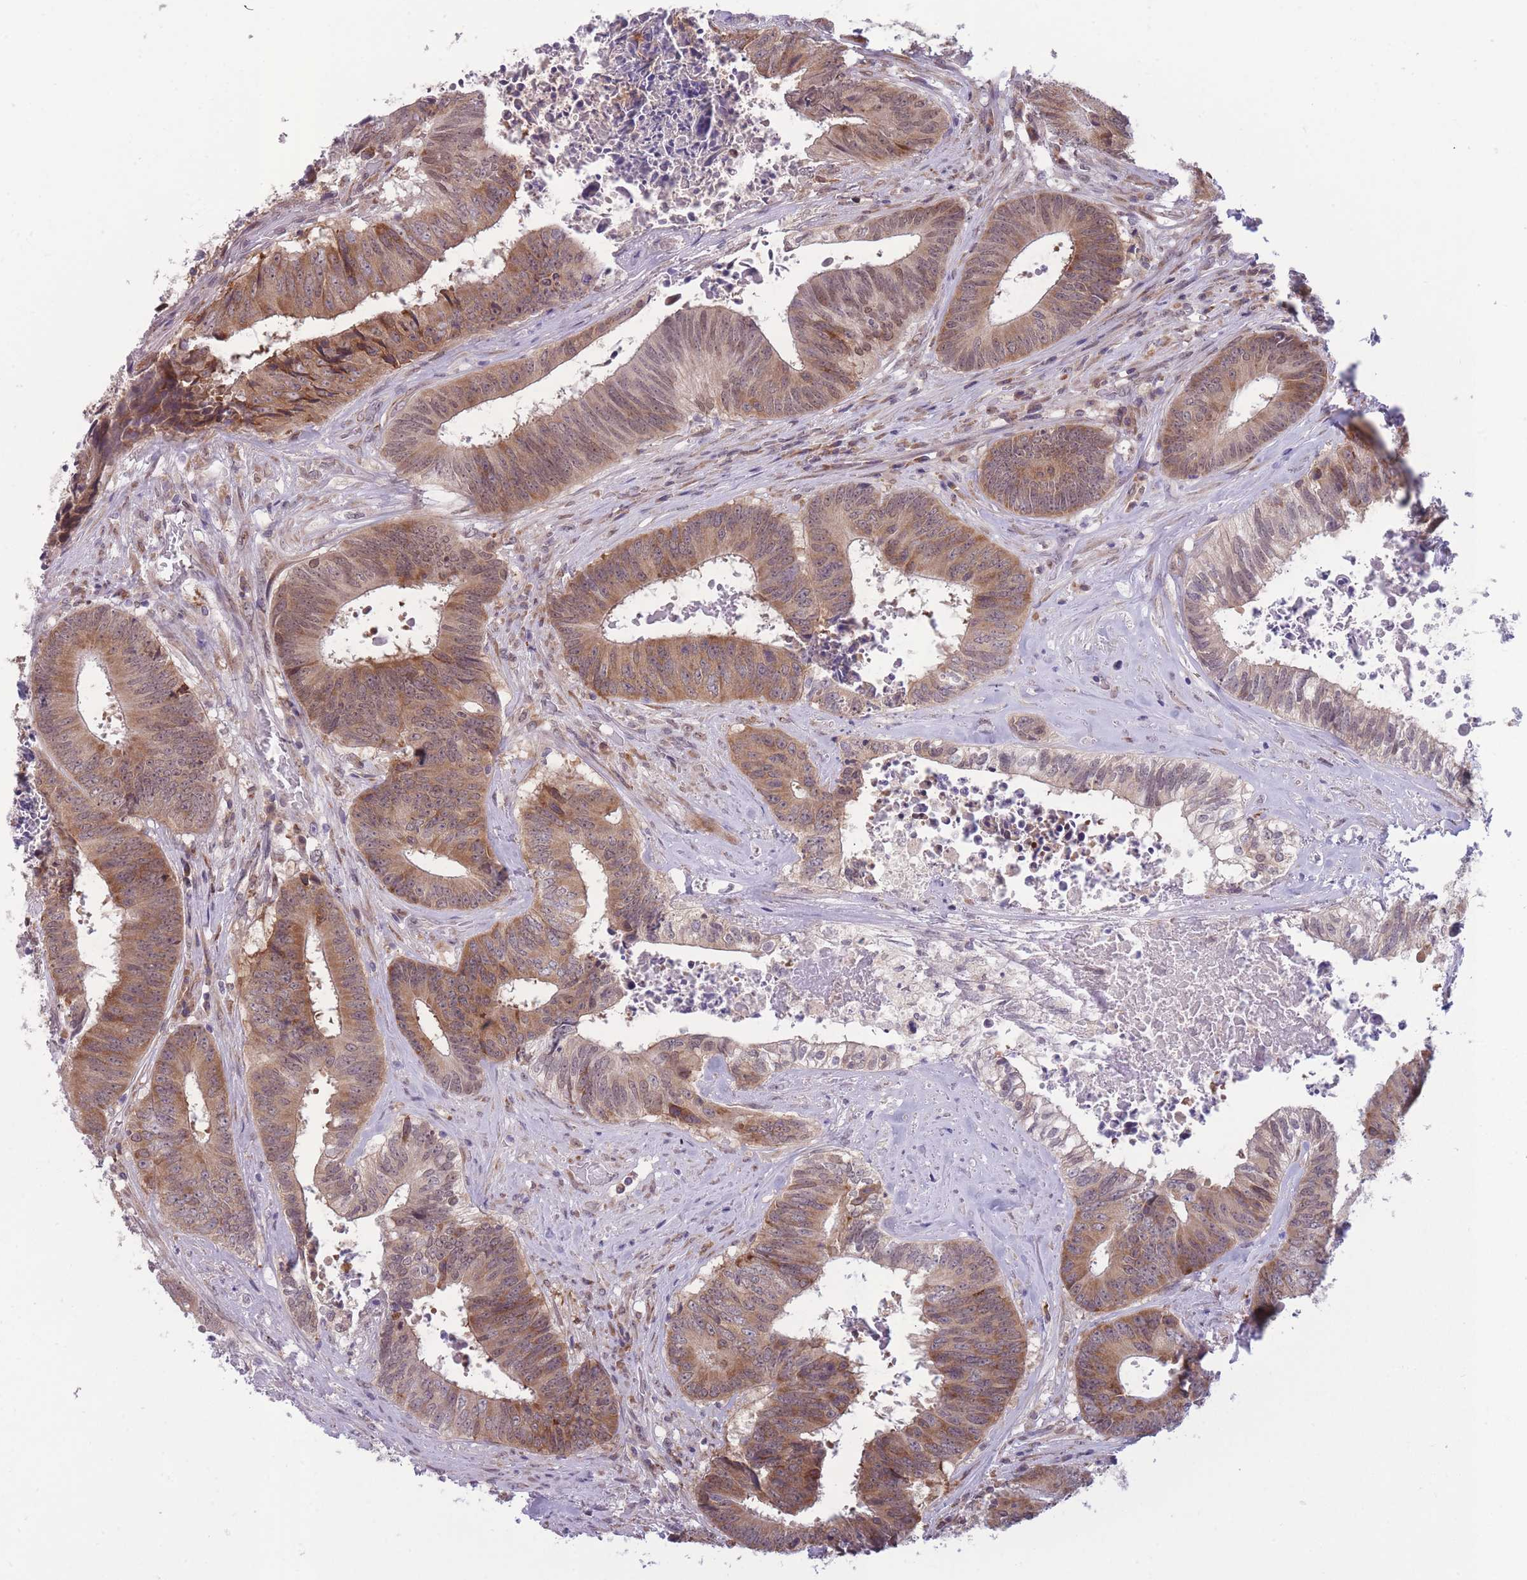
{"staining": {"intensity": "moderate", "quantity": ">75%", "location": "cytoplasmic/membranous"}, "tissue": "colorectal cancer", "cell_type": "Tumor cells", "image_type": "cancer", "snomed": [{"axis": "morphology", "description": "Adenocarcinoma, NOS"}, {"axis": "topography", "description": "Rectum"}], "caption": "Immunohistochemical staining of colorectal cancer reveals moderate cytoplasmic/membranous protein expression in approximately >75% of tumor cells.", "gene": "TMEM121", "patient": {"sex": "male", "age": 72}}